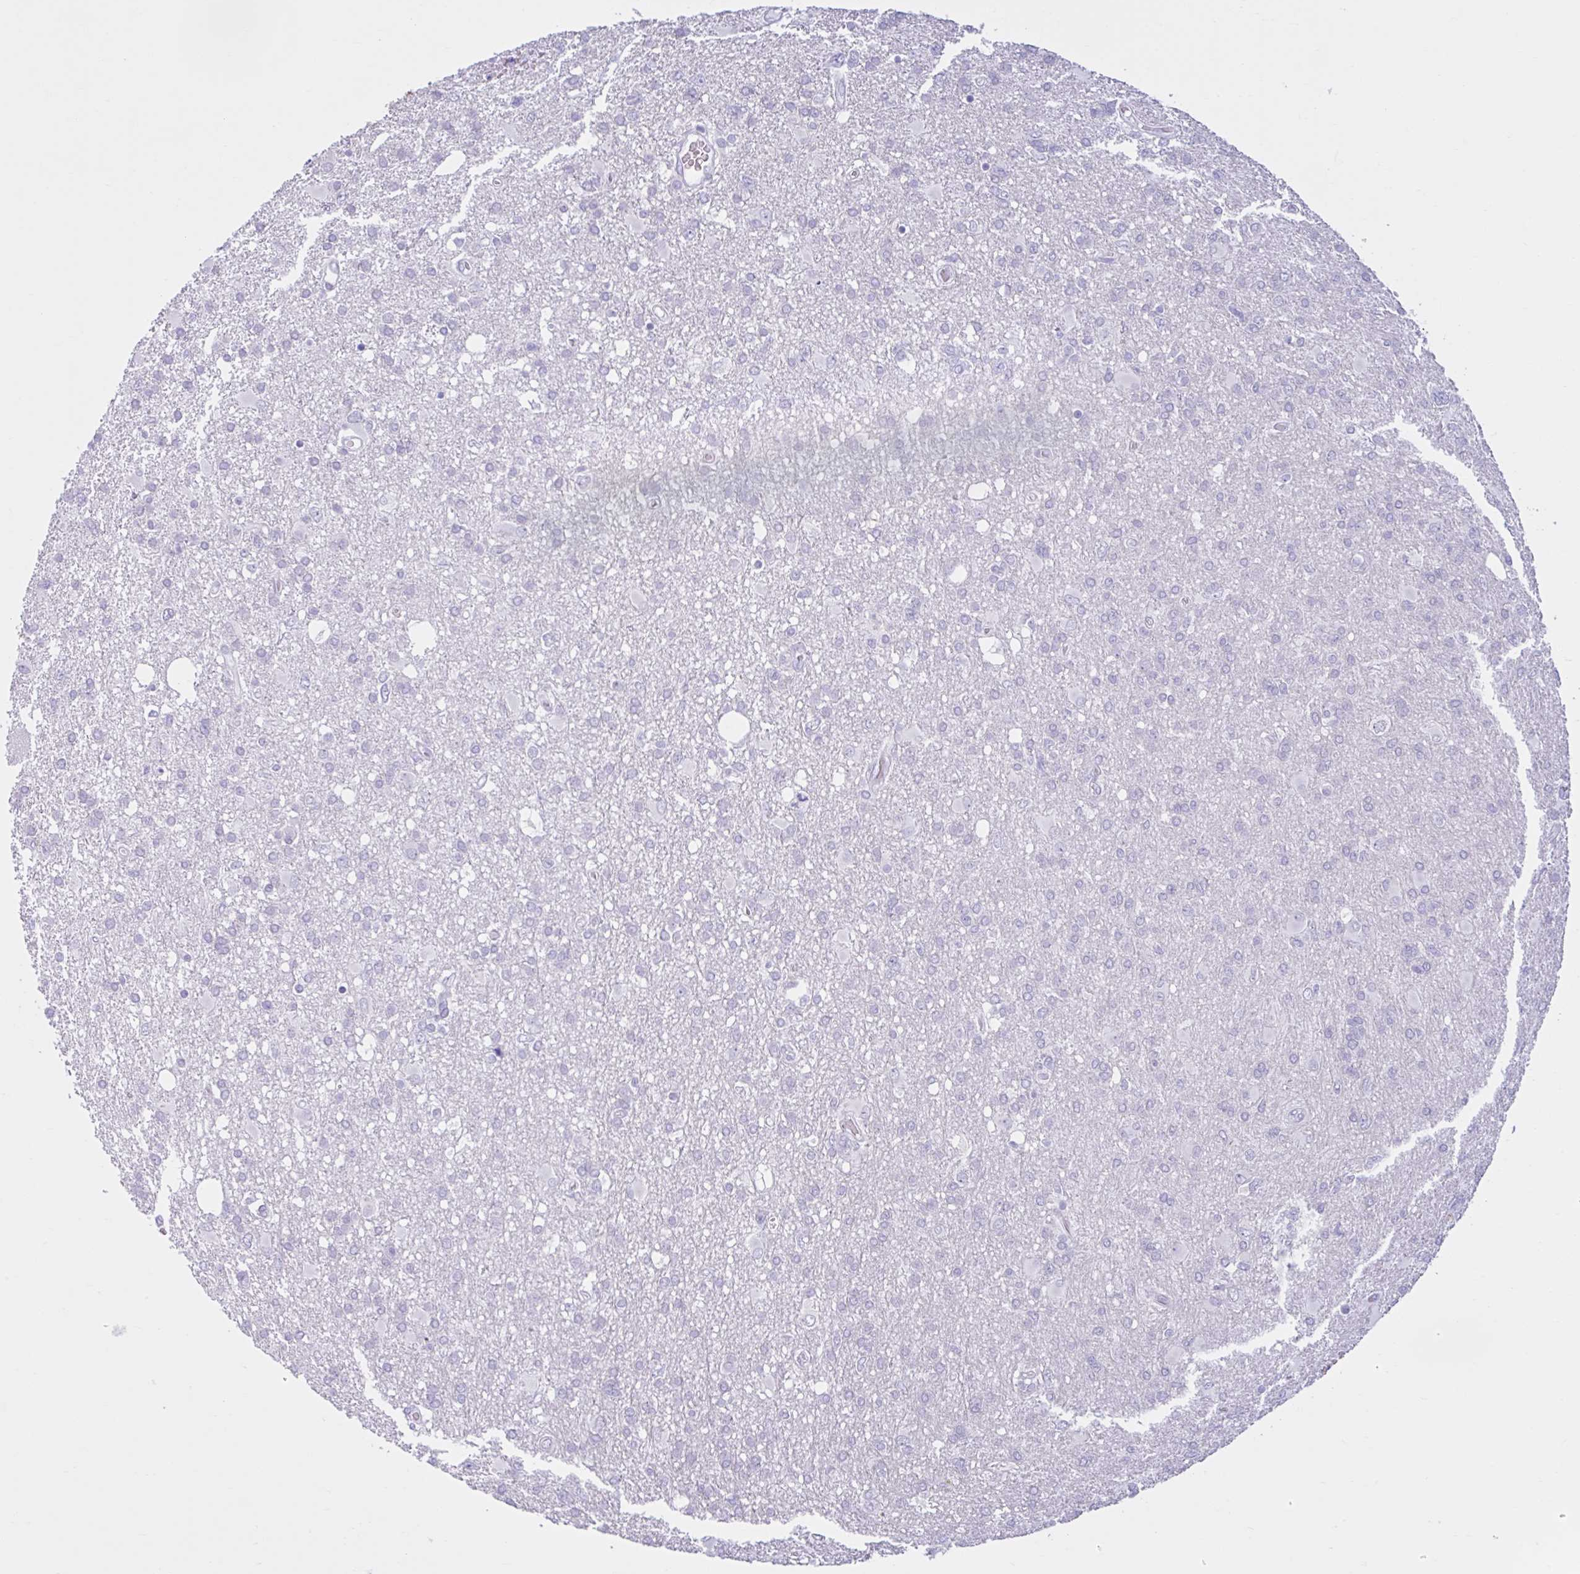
{"staining": {"intensity": "negative", "quantity": "none", "location": "none"}, "tissue": "glioma", "cell_type": "Tumor cells", "image_type": "cancer", "snomed": [{"axis": "morphology", "description": "Glioma, malignant, High grade"}, {"axis": "topography", "description": "Brain"}], "caption": "Tumor cells are negative for protein expression in human glioma. Nuclei are stained in blue.", "gene": "CEP120", "patient": {"sex": "male", "age": 61}}